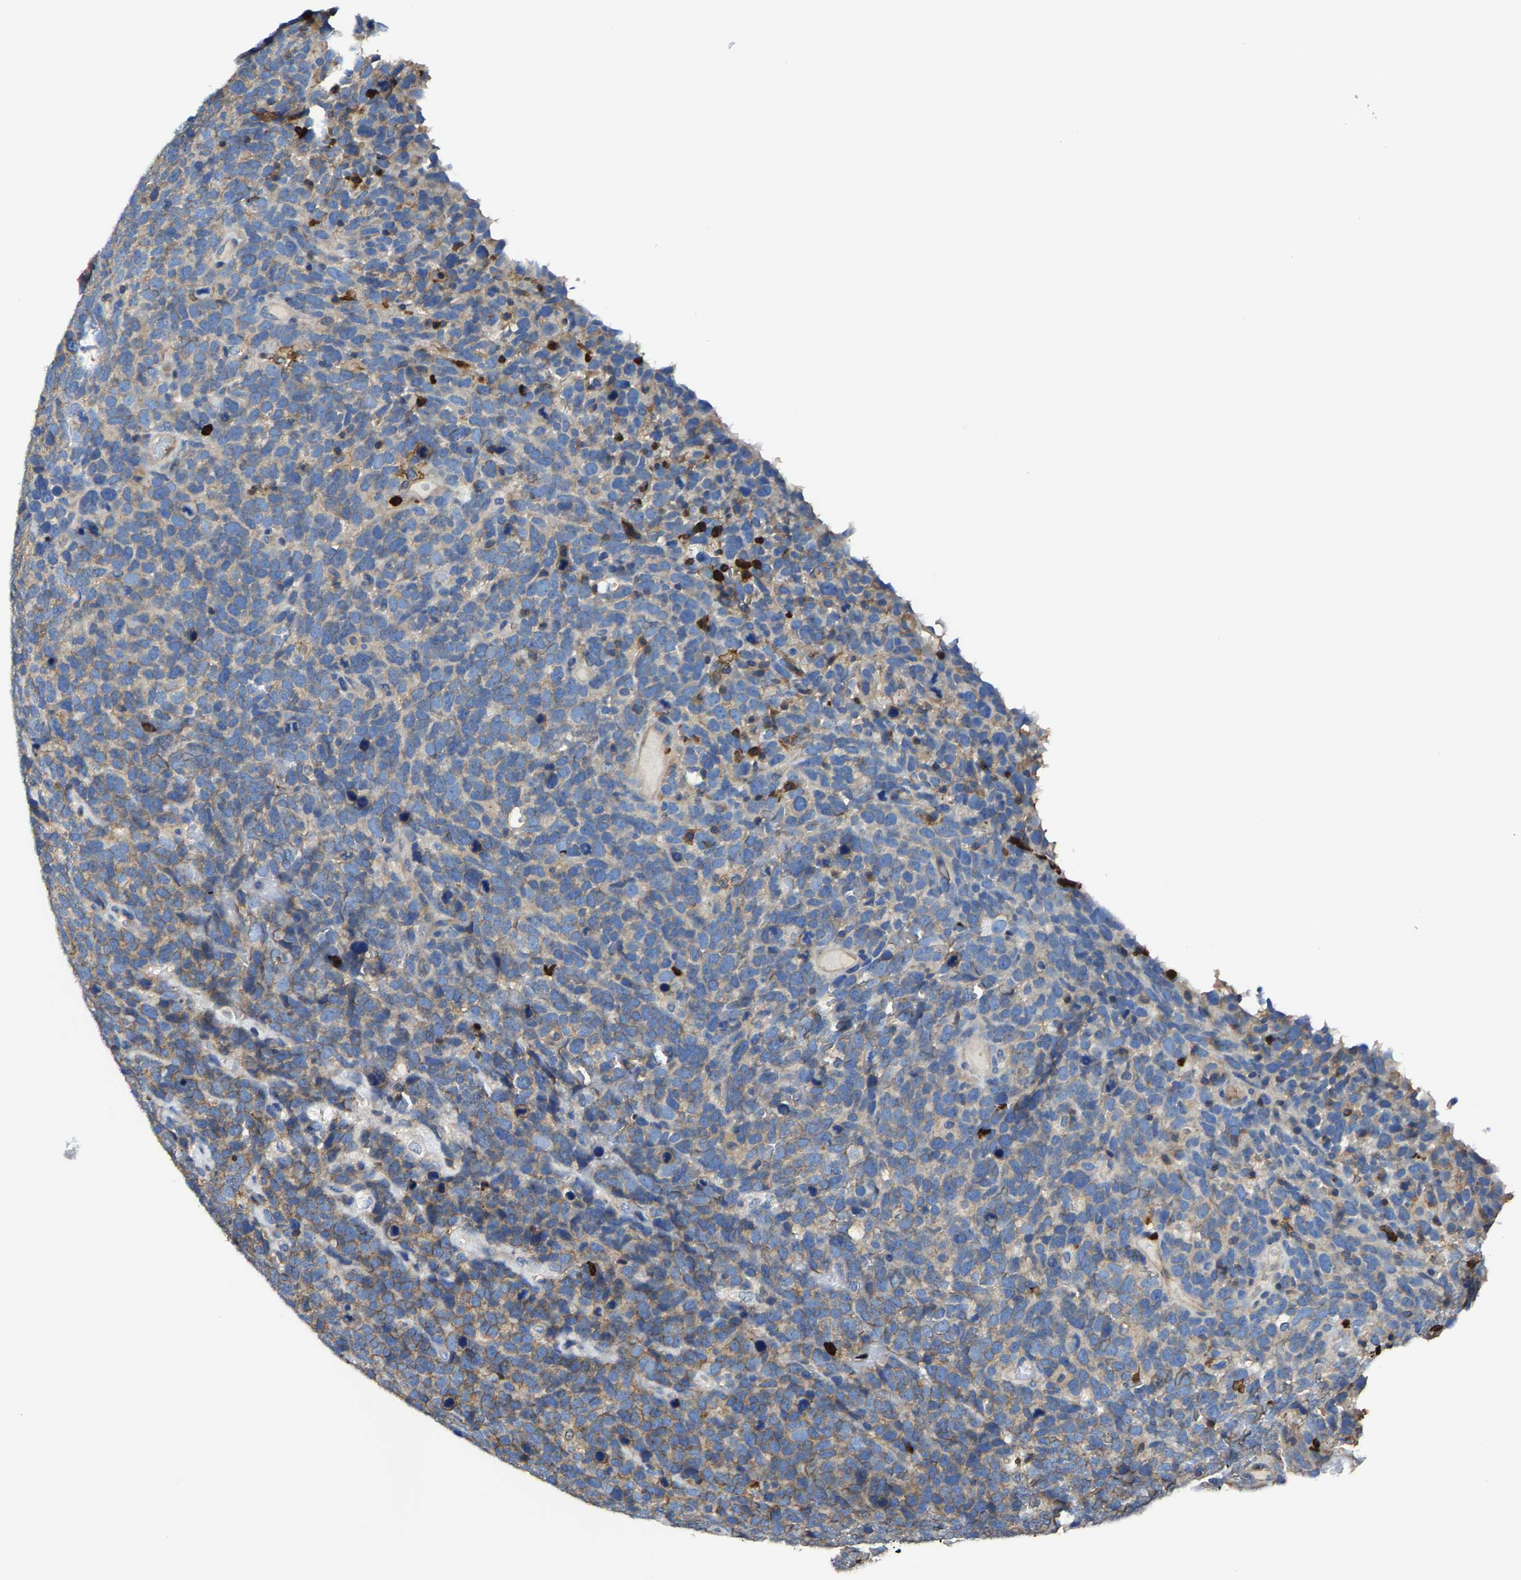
{"staining": {"intensity": "weak", "quantity": "25%-75%", "location": "cytoplasmic/membranous"}, "tissue": "urothelial cancer", "cell_type": "Tumor cells", "image_type": "cancer", "snomed": [{"axis": "morphology", "description": "Urothelial carcinoma, High grade"}, {"axis": "topography", "description": "Urinary bladder"}], "caption": "Tumor cells exhibit low levels of weak cytoplasmic/membranous staining in about 25%-75% of cells in urothelial carcinoma (high-grade).", "gene": "TRAF6", "patient": {"sex": "female", "age": 82}}